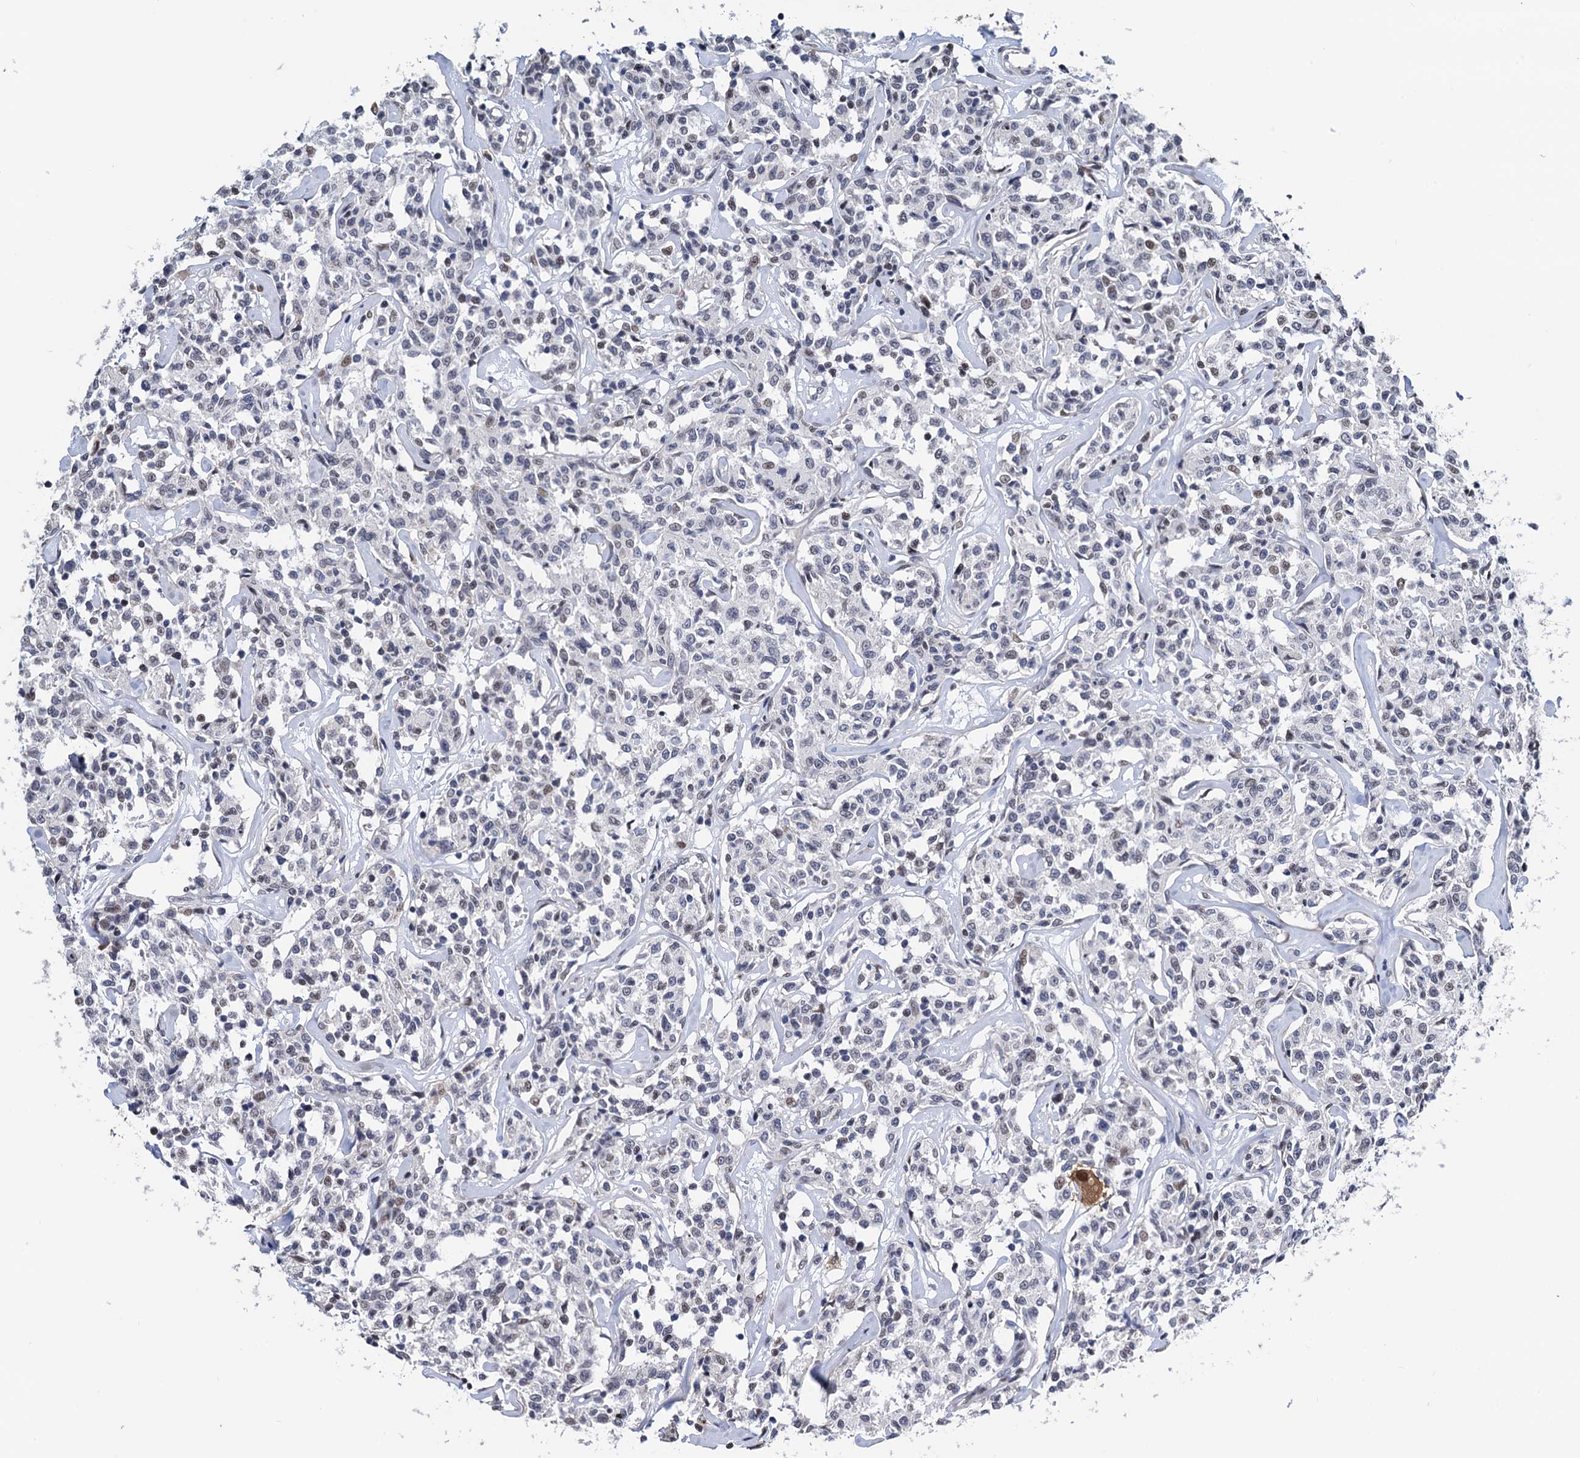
{"staining": {"intensity": "negative", "quantity": "none", "location": "none"}, "tissue": "lymphoma", "cell_type": "Tumor cells", "image_type": "cancer", "snomed": [{"axis": "morphology", "description": "Malignant lymphoma, non-Hodgkin's type, Low grade"}, {"axis": "topography", "description": "Small intestine"}], "caption": "Lymphoma was stained to show a protein in brown. There is no significant positivity in tumor cells.", "gene": "FAM222A", "patient": {"sex": "female", "age": 59}}